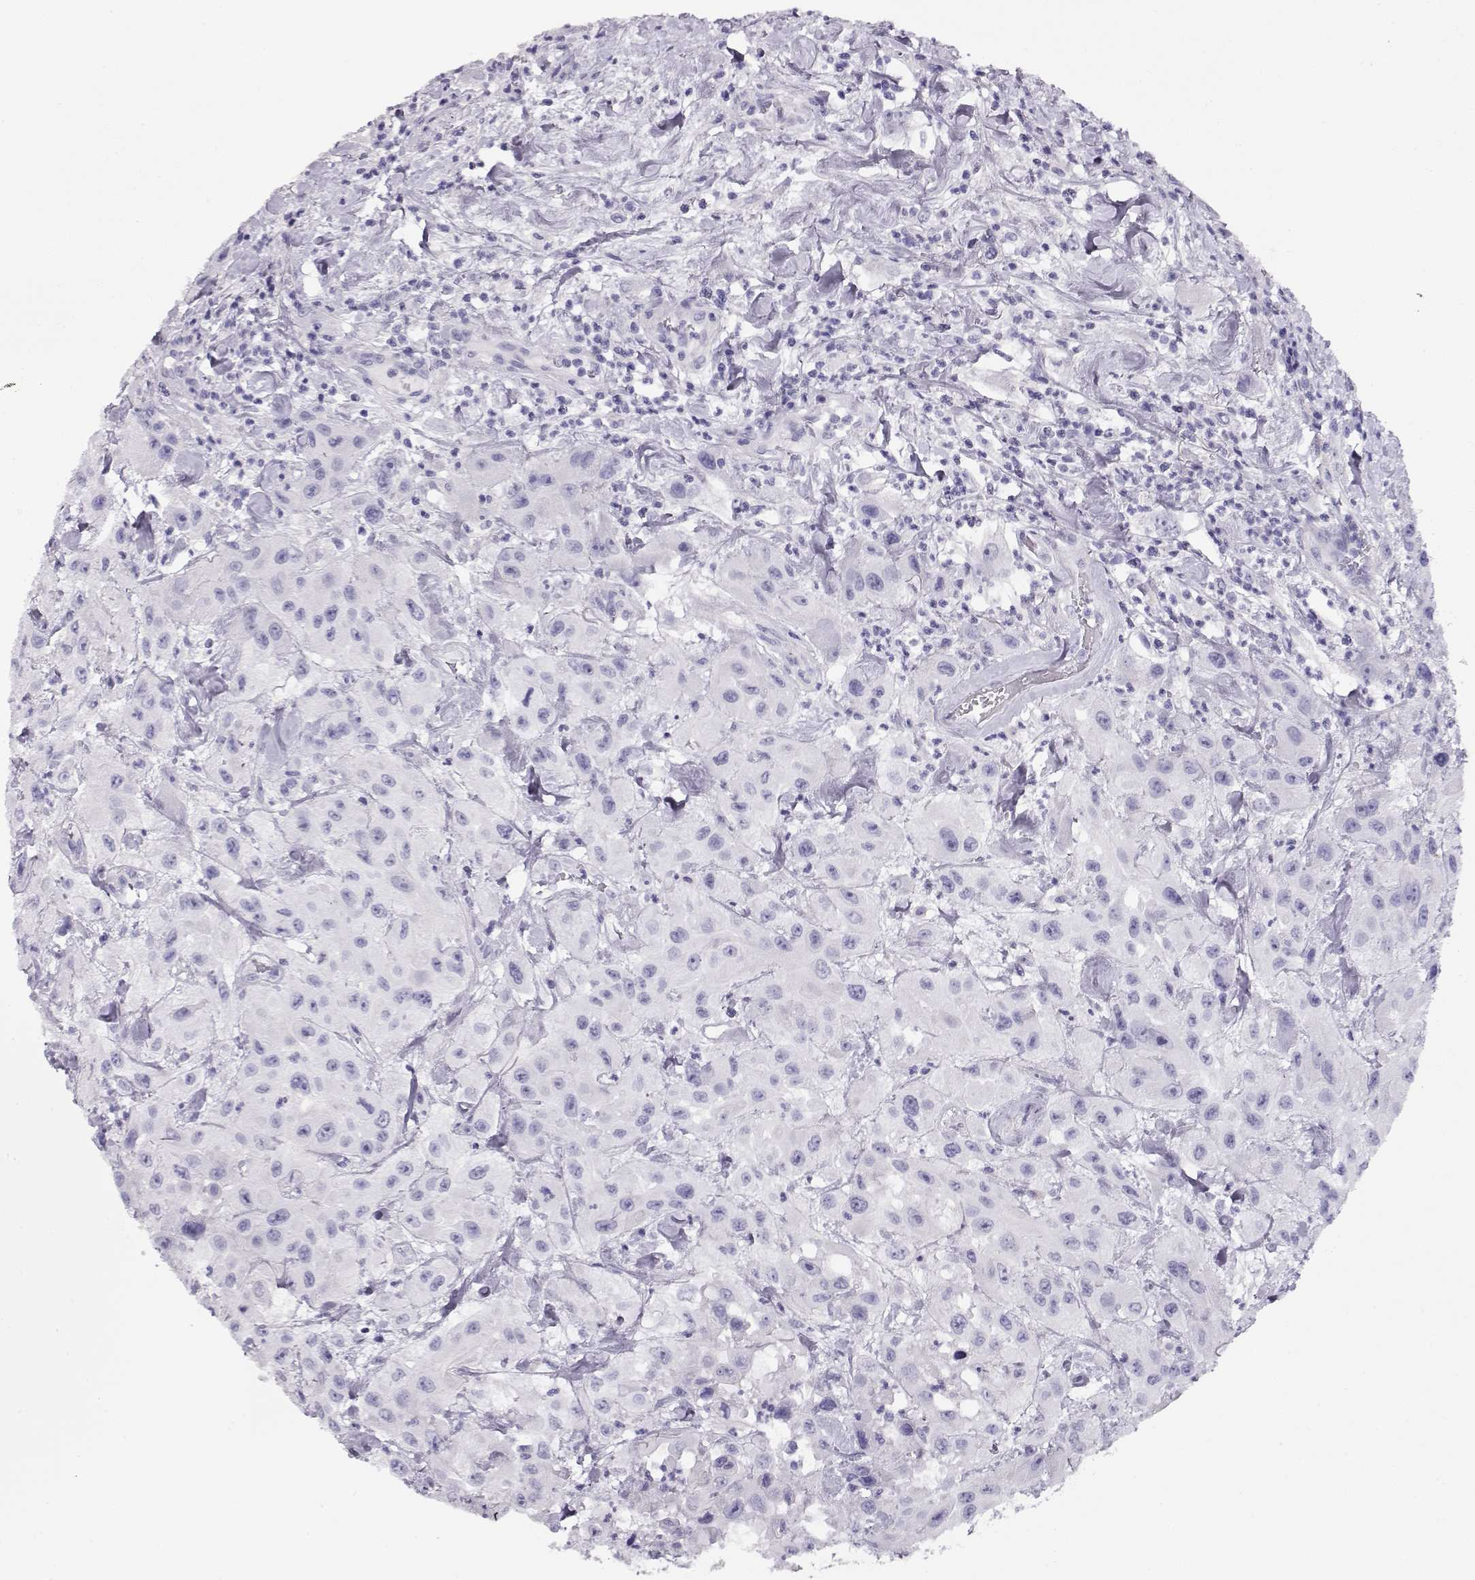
{"staining": {"intensity": "negative", "quantity": "none", "location": "none"}, "tissue": "urothelial cancer", "cell_type": "Tumor cells", "image_type": "cancer", "snomed": [{"axis": "morphology", "description": "Urothelial carcinoma, High grade"}, {"axis": "topography", "description": "Urinary bladder"}], "caption": "High power microscopy photomicrograph of an immunohistochemistry photomicrograph of urothelial cancer, revealing no significant staining in tumor cells. (Brightfield microscopy of DAB immunohistochemistry at high magnification).", "gene": "CRX", "patient": {"sex": "male", "age": 79}}